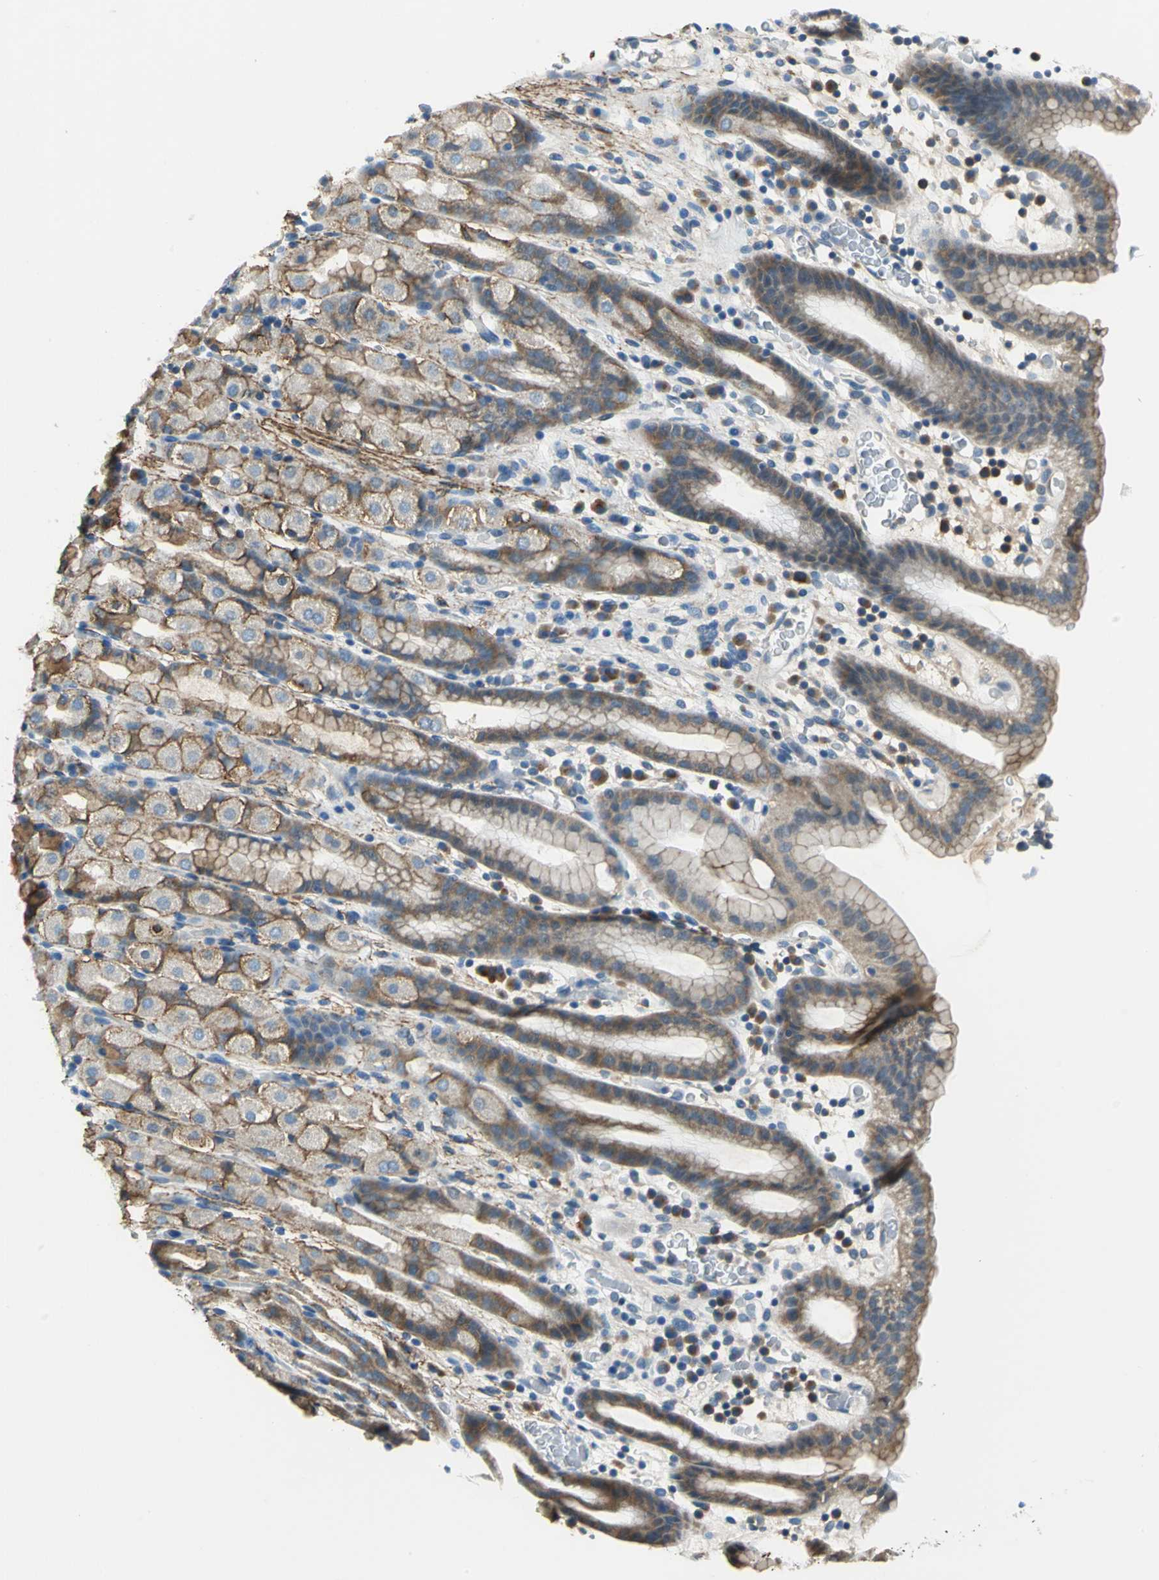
{"staining": {"intensity": "moderate", "quantity": ">75%", "location": "cytoplasmic/membranous"}, "tissue": "stomach", "cell_type": "Glandular cells", "image_type": "normal", "snomed": [{"axis": "morphology", "description": "Normal tissue, NOS"}, {"axis": "topography", "description": "Stomach, upper"}], "caption": "Approximately >75% of glandular cells in benign stomach reveal moderate cytoplasmic/membranous protein staining as visualized by brown immunohistochemical staining.", "gene": "SLC16A7", "patient": {"sex": "male", "age": 68}}